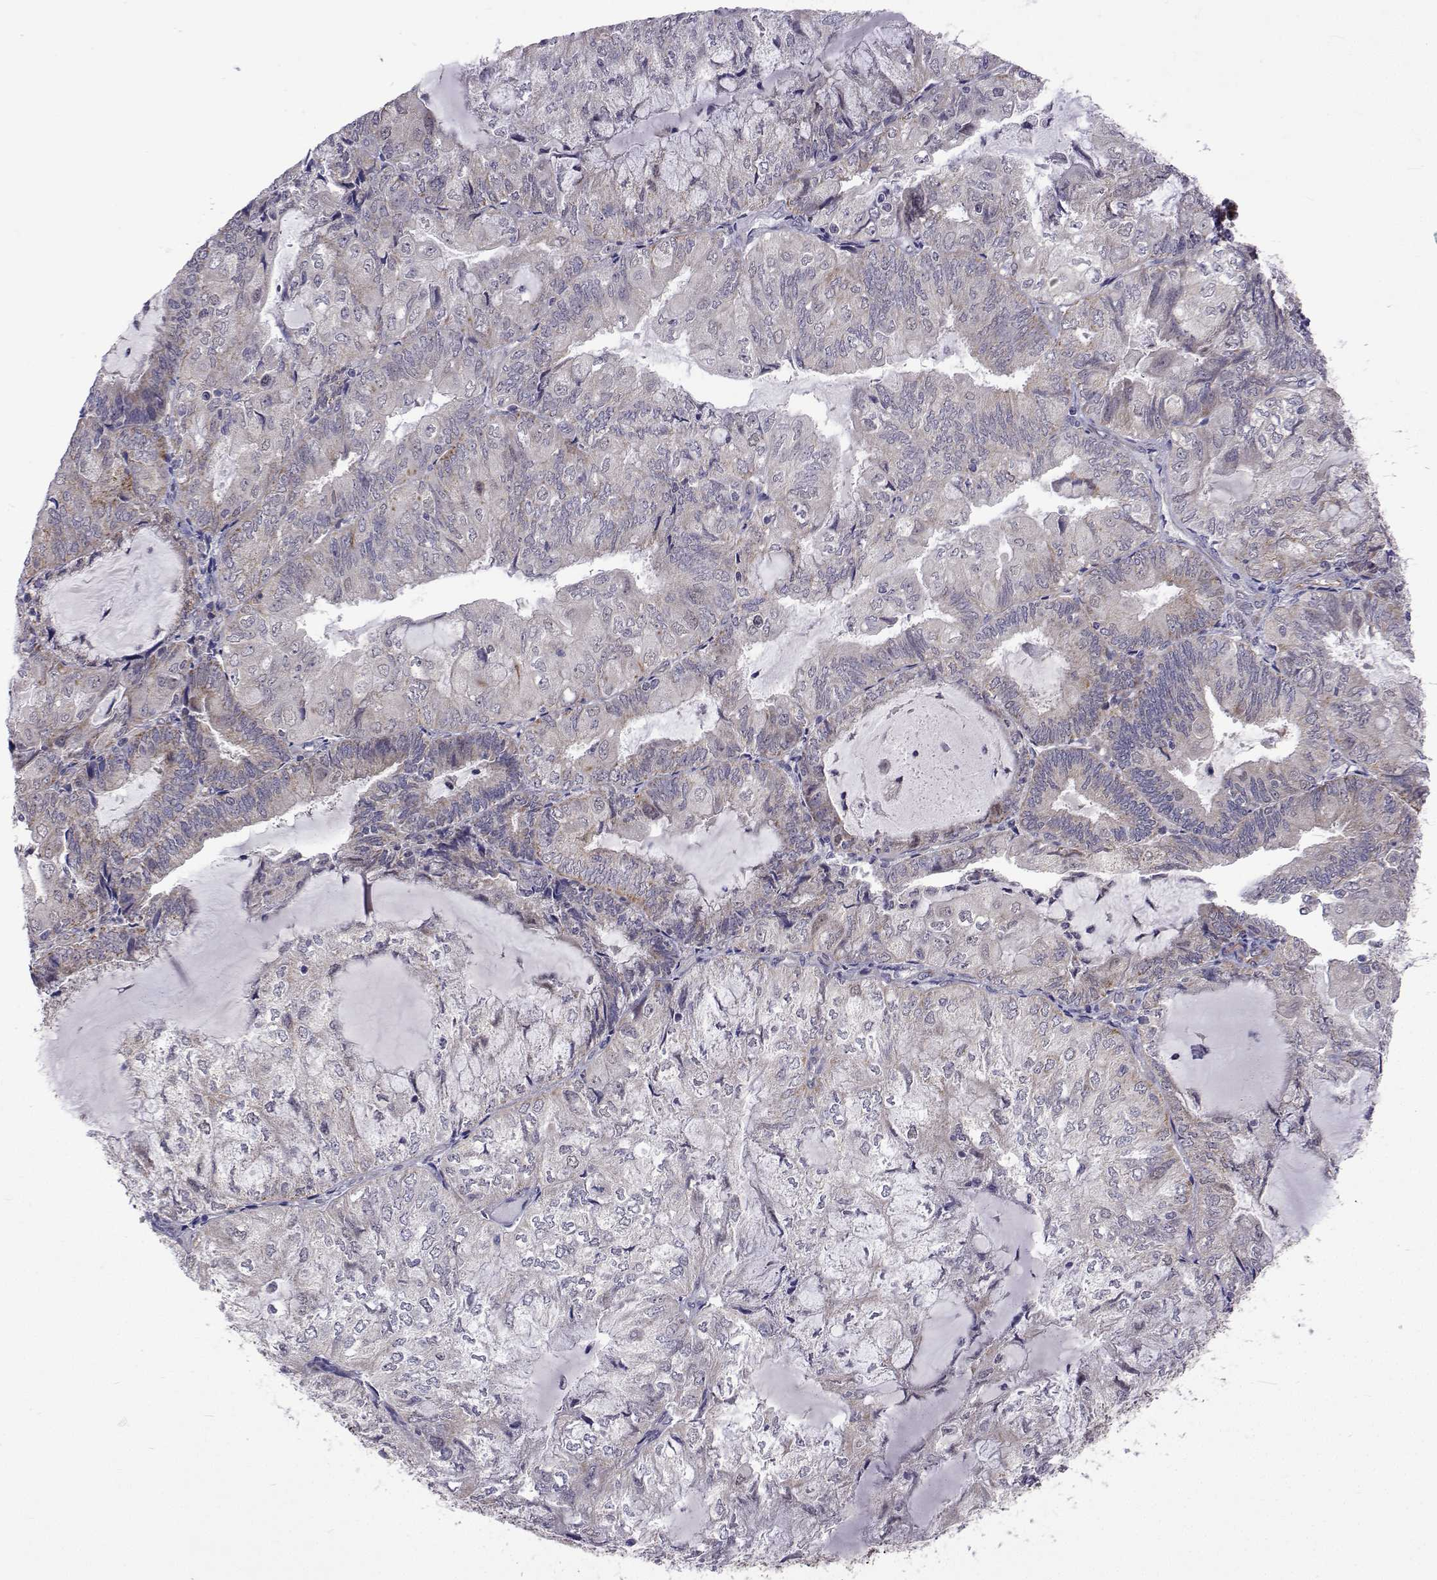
{"staining": {"intensity": "weak", "quantity": "<25%", "location": "cytoplasmic/membranous"}, "tissue": "endometrial cancer", "cell_type": "Tumor cells", "image_type": "cancer", "snomed": [{"axis": "morphology", "description": "Adenocarcinoma, NOS"}, {"axis": "topography", "description": "Endometrium"}], "caption": "High power microscopy image of an immunohistochemistry (IHC) micrograph of endometrial cancer (adenocarcinoma), revealing no significant positivity in tumor cells. (DAB (3,3'-diaminobenzidine) immunohistochemistry with hematoxylin counter stain).", "gene": "DHTKD1", "patient": {"sex": "female", "age": 81}}